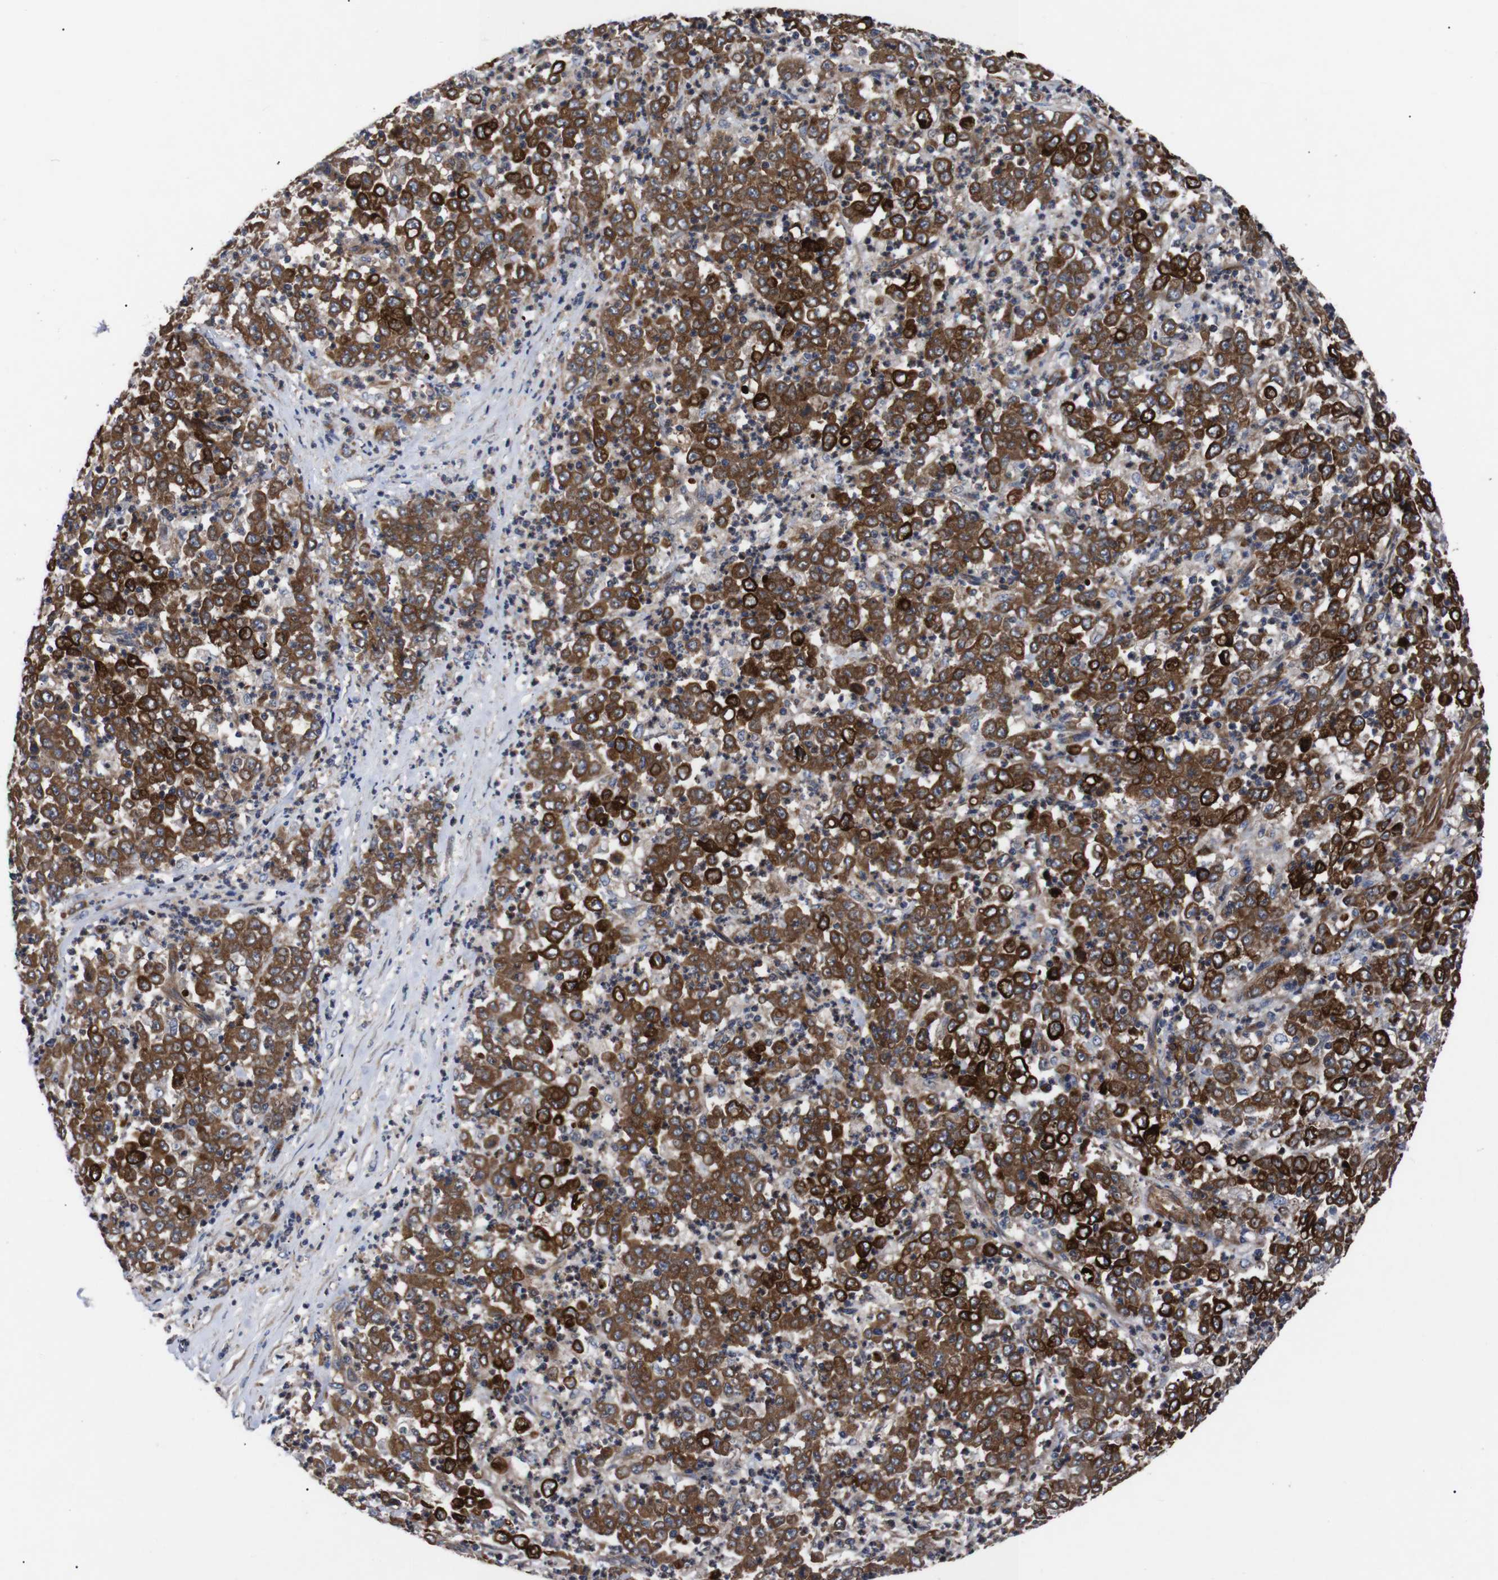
{"staining": {"intensity": "strong", "quantity": ">75%", "location": "cytoplasmic/membranous"}, "tissue": "stomach cancer", "cell_type": "Tumor cells", "image_type": "cancer", "snomed": [{"axis": "morphology", "description": "Adenocarcinoma, NOS"}, {"axis": "topography", "description": "Stomach, lower"}], "caption": "Tumor cells reveal strong cytoplasmic/membranous positivity in approximately >75% of cells in adenocarcinoma (stomach). (Stains: DAB in brown, nuclei in blue, Microscopy: brightfield microscopy at high magnification).", "gene": "PAWR", "patient": {"sex": "female", "age": 71}}